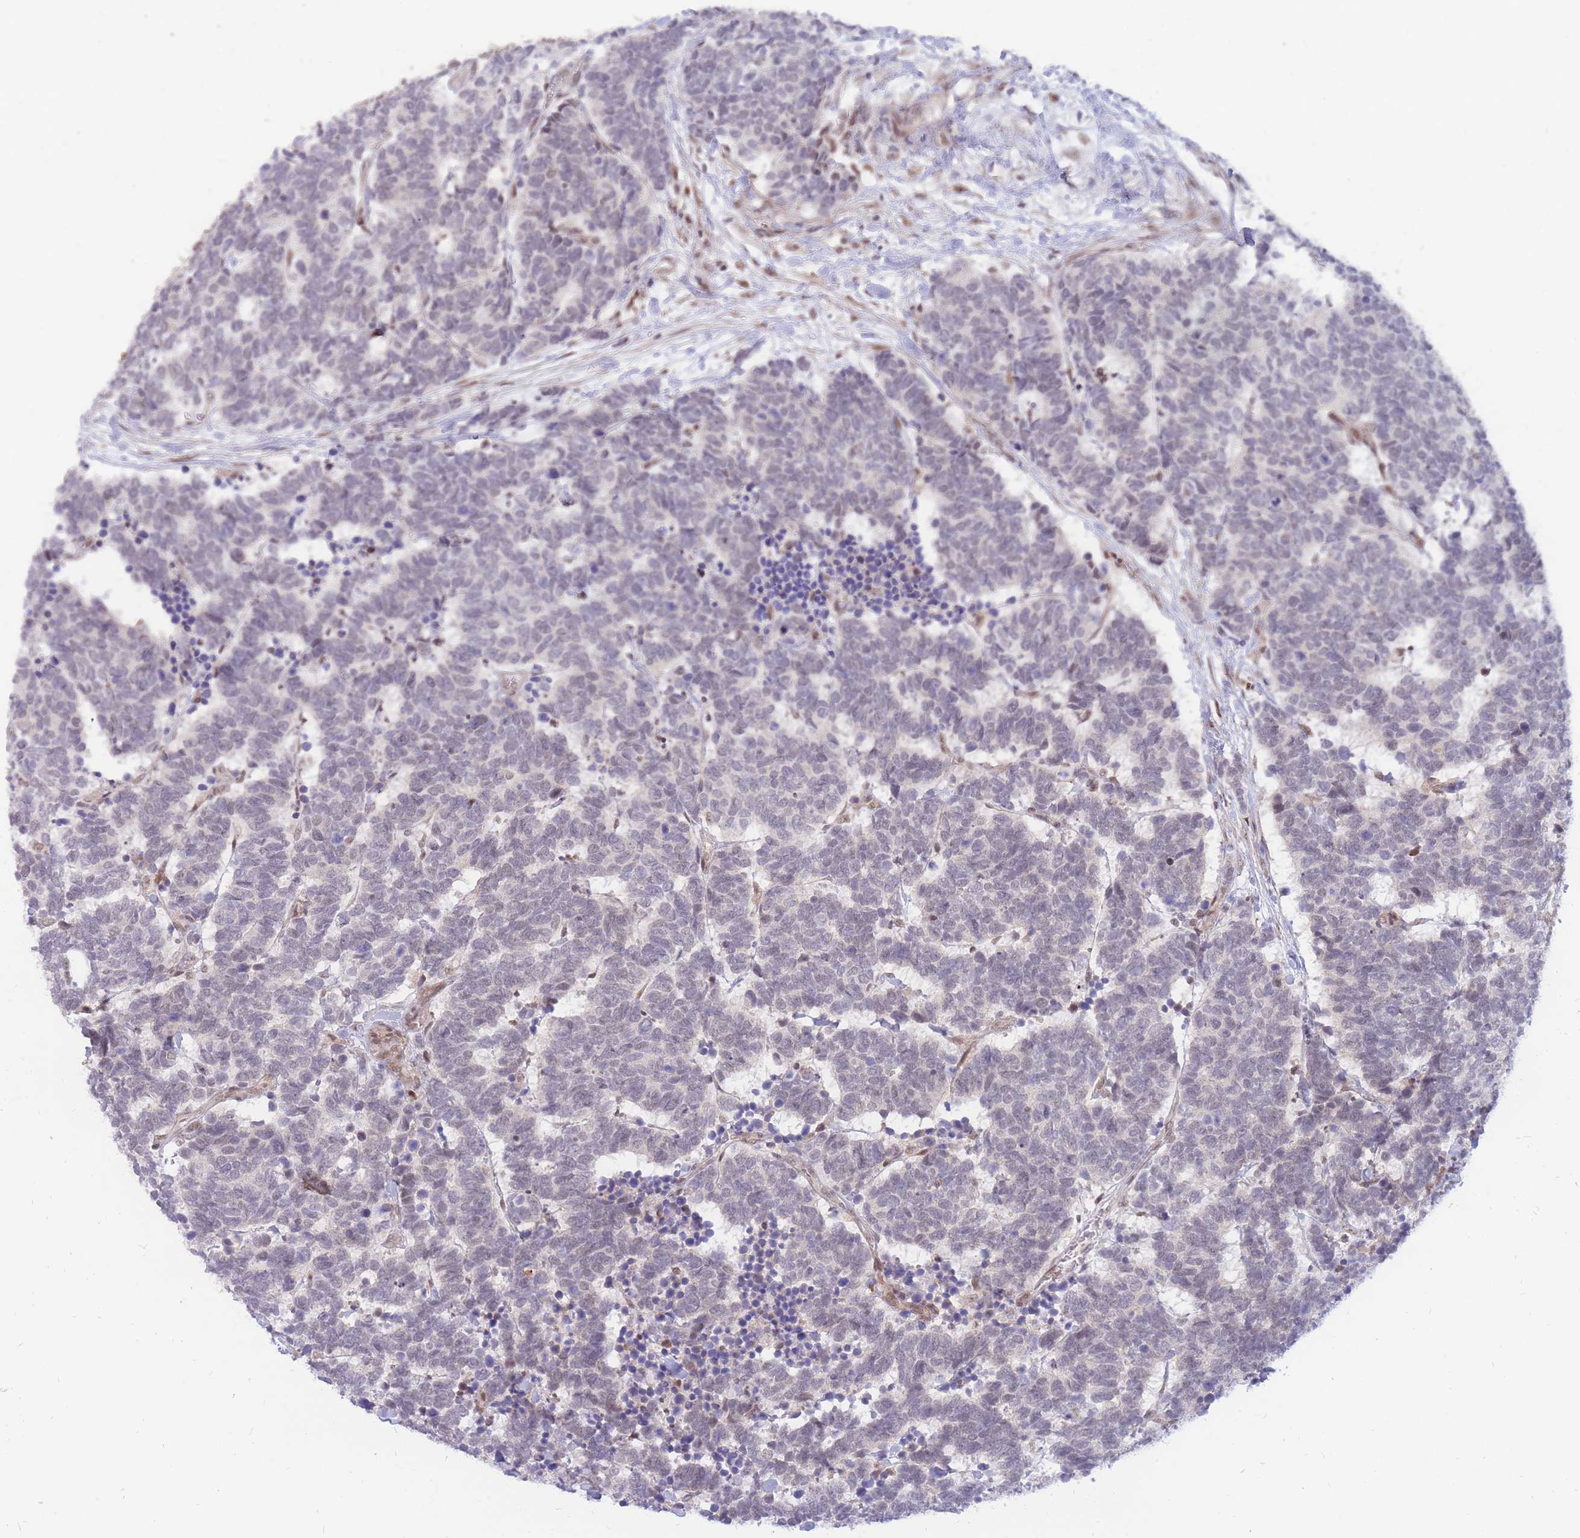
{"staining": {"intensity": "weak", "quantity": "<25%", "location": "nuclear"}, "tissue": "carcinoid", "cell_type": "Tumor cells", "image_type": "cancer", "snomed": [{"axis": "morphology", "description": "Carcinoma, NOS"}, {"axis": "morphology", "description": "Carcinoid, malignant, NOS"}, {"axis": "topography", "description": "Urinary bladder"}], "caption": "The photomicrograph reveals no significant expression in tumor cells of carcinoid.", "gene": "ERICH6B", "patient": {"sex": "male", "age": 57}}